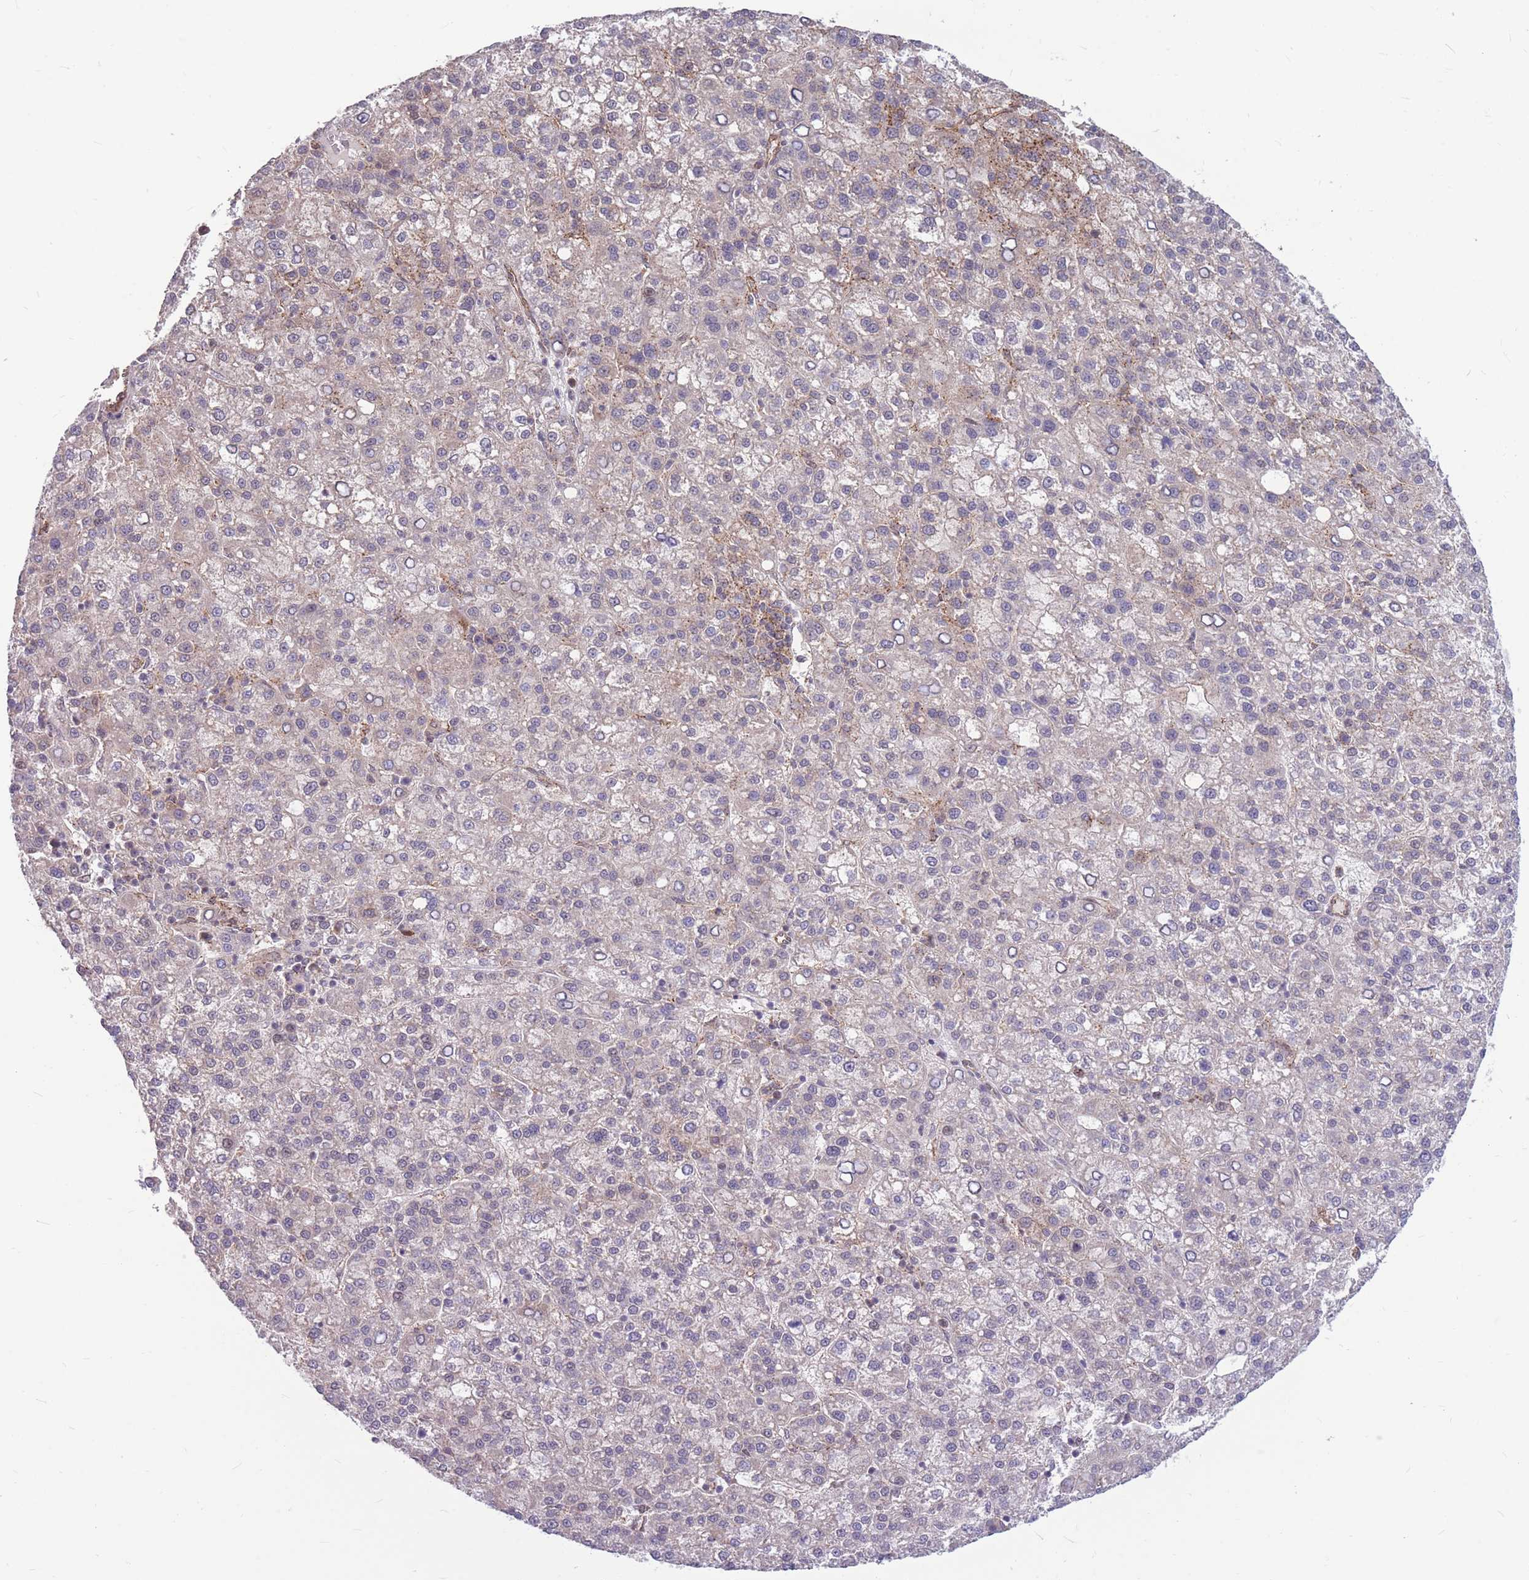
{"staining": {"intensity": "moderate", "quantity": "<25%", "location": "cytoplasmic/membranous"}, "tissue": "liver cancer", "cell_type": "Tumor cells", "image_type": "cancer", "snomed": [{"axis": "morphology", "description": "Carcinoma, Hepatocellular, NOS"}, {"axis": "topography", "description": "Liver"}], "caption": "This photomicrograph reveals immunohistochemistry (IHC) staining of liver hepatocellular carcinoma, with low moderate cytoplasmic/membranous expression in approximately <25% of tumor cells.", "gene": "TCF20", "patient": {"sex": "female", "age": 58}}